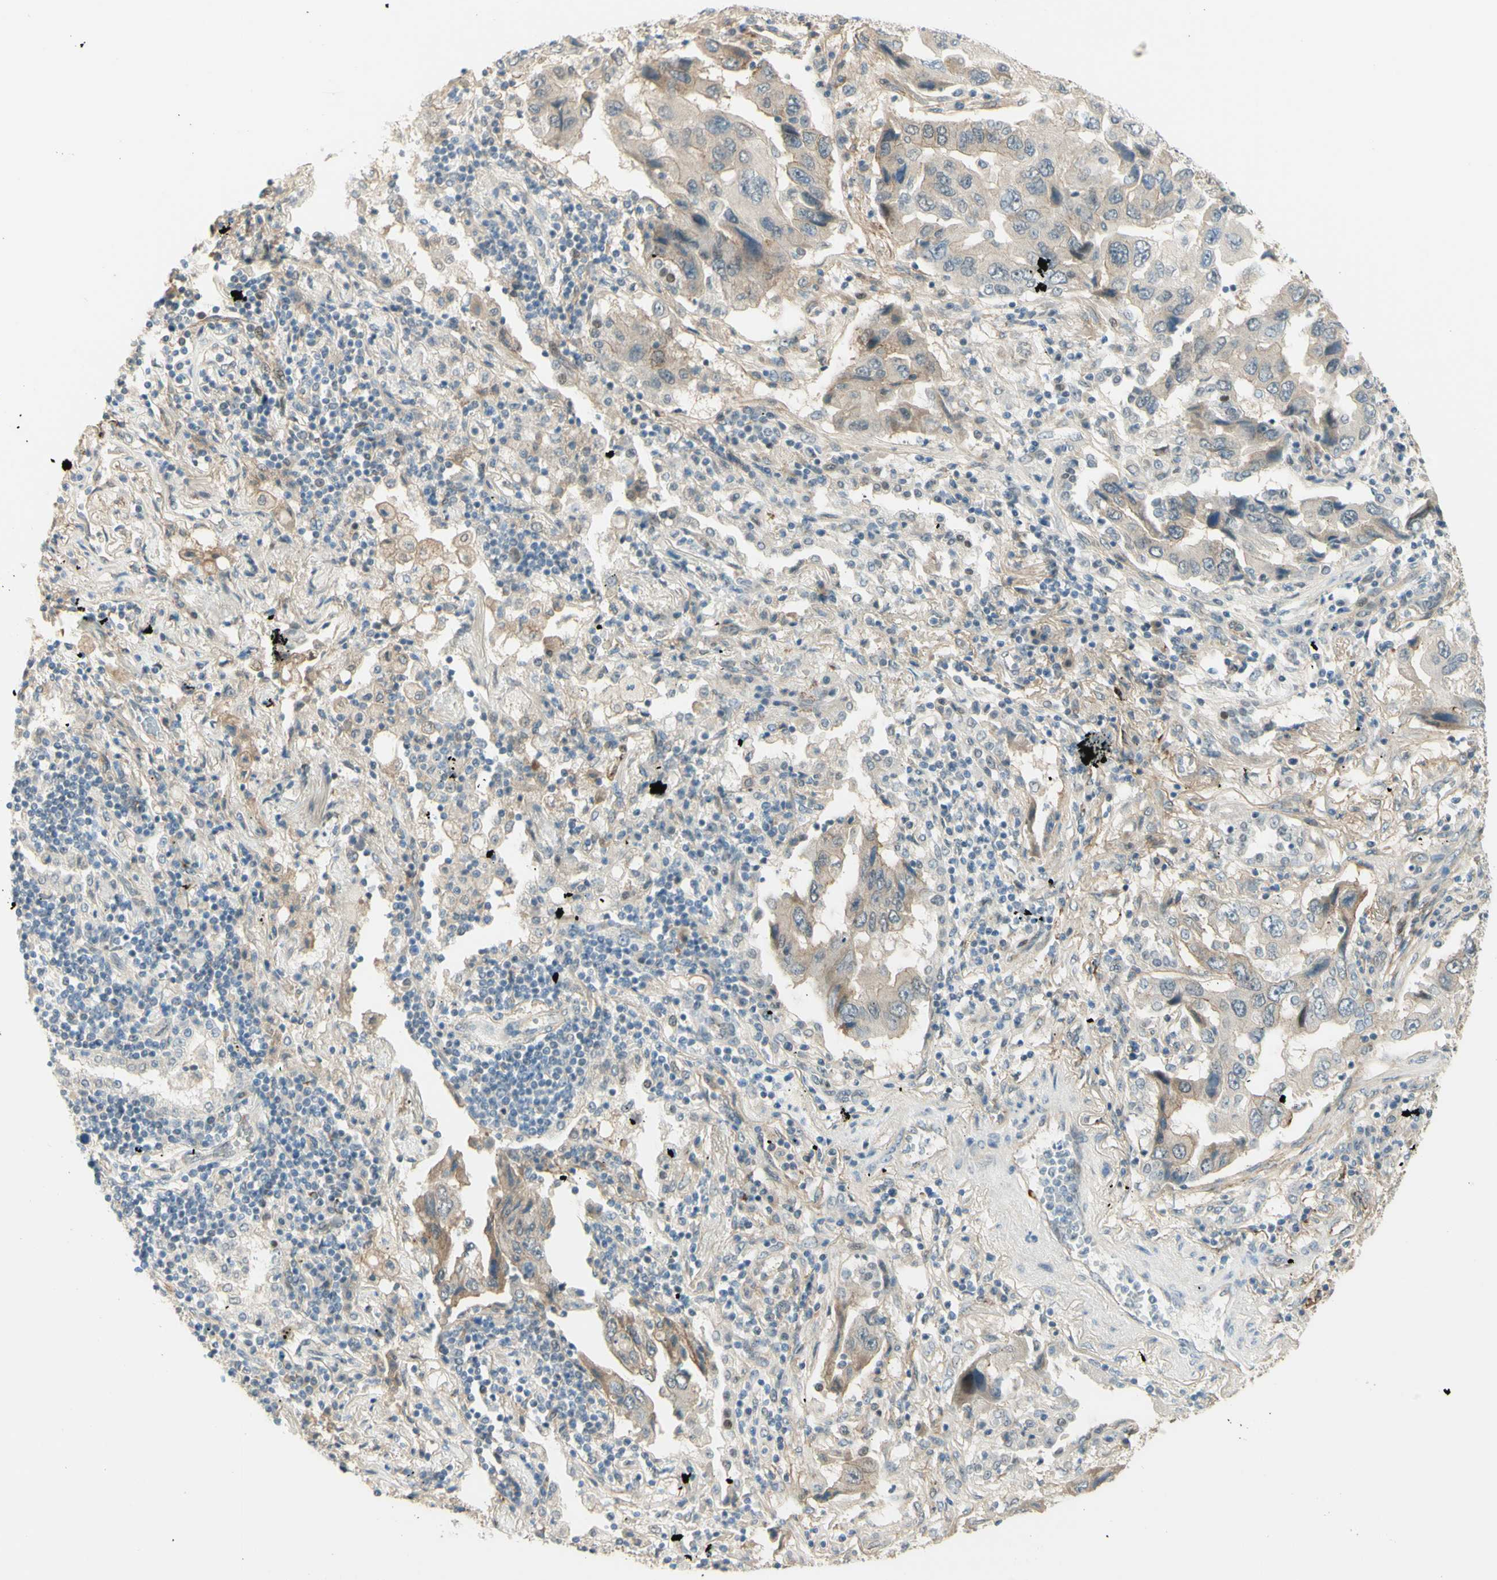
{"staining": {"intensity": "weak", "quantity": "<25%", "location": "cytoplasmic/membranous"}, "tissue": "lung cancer", "cell_type": "Tumor cells", "image_type": "cancer", "snomed": [{"axis": "morphology", "description": "Adenocarcinoma, NOS"}, {"axis": "topography", "description": "Lung"}], "caption": "This image is of adenocarcinoma (lung) stained with immunohistochemistry (IHC) to label a protein in brown with the nuclei are counter-stained blue. There is no positivity in tumor cells.", "gene": "ANGPT2", "patient": {"sex": "female", "age": 65}}